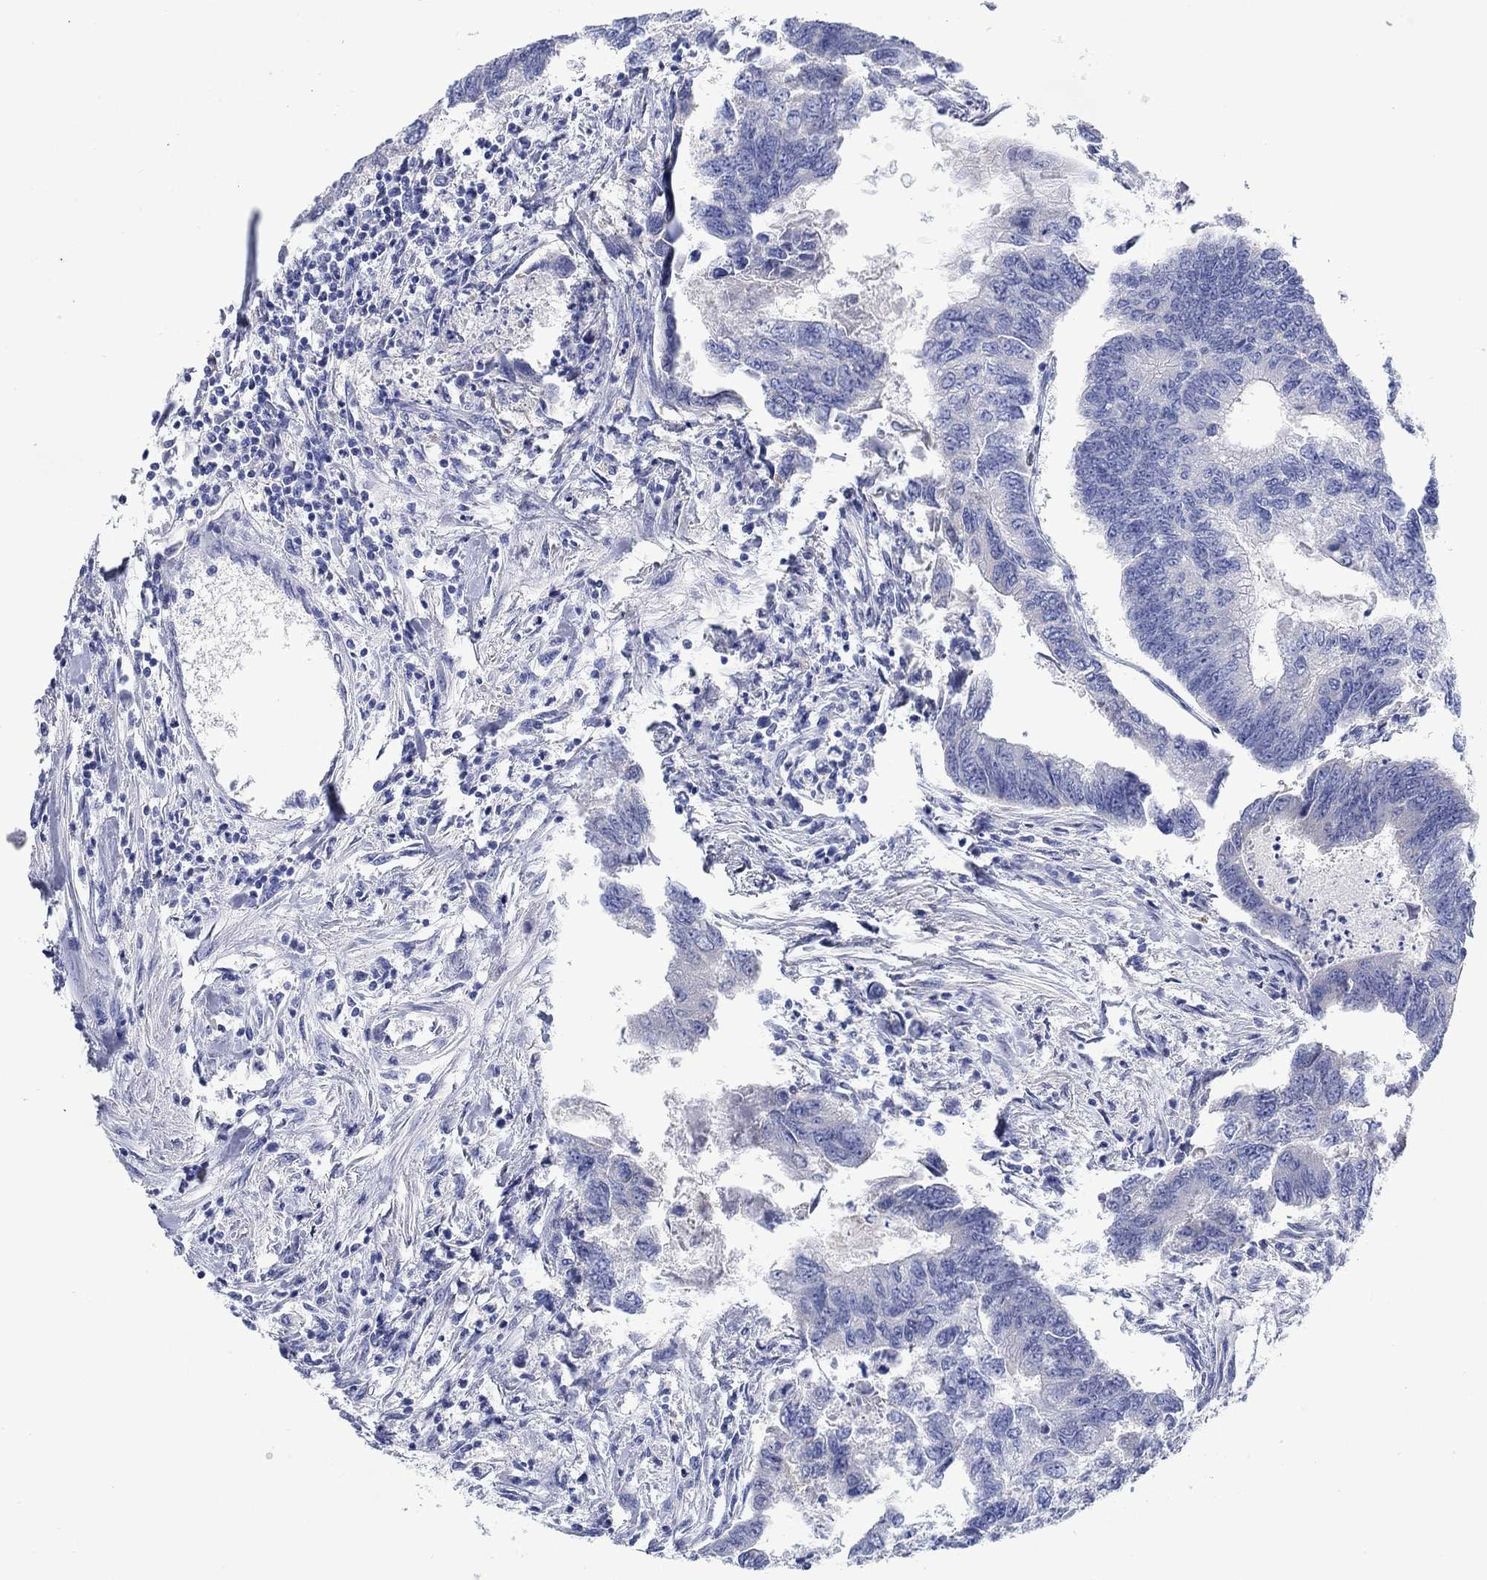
{"staining": {"intensity": "negative", "quantity": "none", "location": "none"}, "tissue": "colorectal cancer", "cell_type": "Tumor cells", "image_type": "cancer", "snomed": [{"axis": "morphology", "description": "Adenocarcinoma, NOS"}, {"axis": "topography", "description": "Colon"}], "caption": "Colorectal cancer was stained to show a protein in brown. There is no significant expression in tumor cells. (DAB IHC with hematoxylin counter stain).", "gene": "TRIM16", "patient": {"sex": "female", "age": 65}}